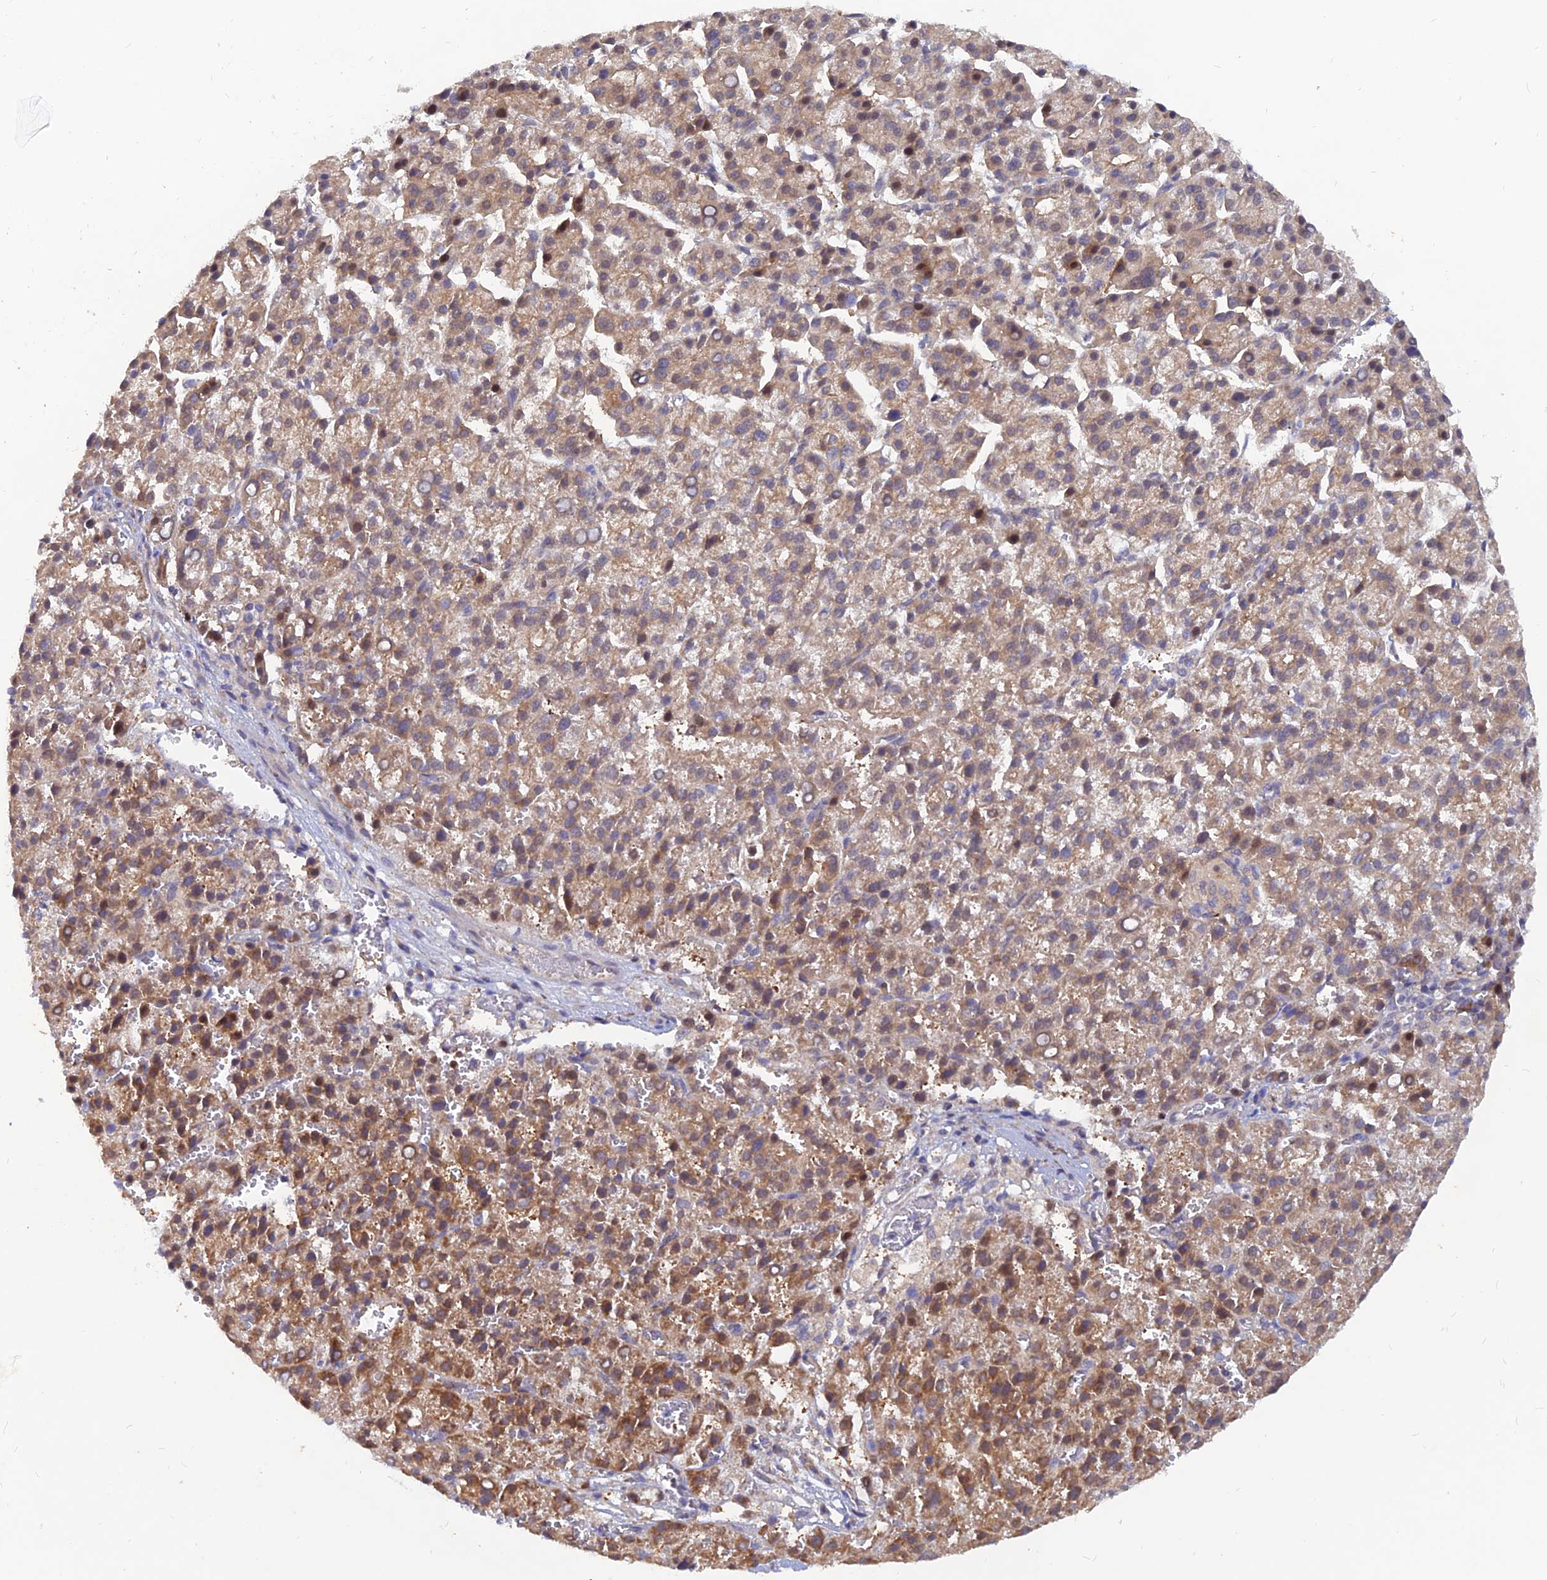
{"staining": {"intensity": "moderate", "quantity": ">75%", "location": "cytoplasmic/membranous"}, "tissue": "liver cancer", "cell_type": "Tumor cells", "image_type": "cancer", "snomed": [{"axis": "morphology", "description": "Carcinoma, Hepatocellular, NOS"}, {"axis": "topography", "description": "Liver"}], "caption": "This is an image of immunohistochemistry staining of liver cancer (hepatocellular carcinoma), which shows moderate positivity in the cytoplasmic/membranous of tumor cells.", "gene": "DNAJC16", "patient": {"sex": "female", "age": 58}}